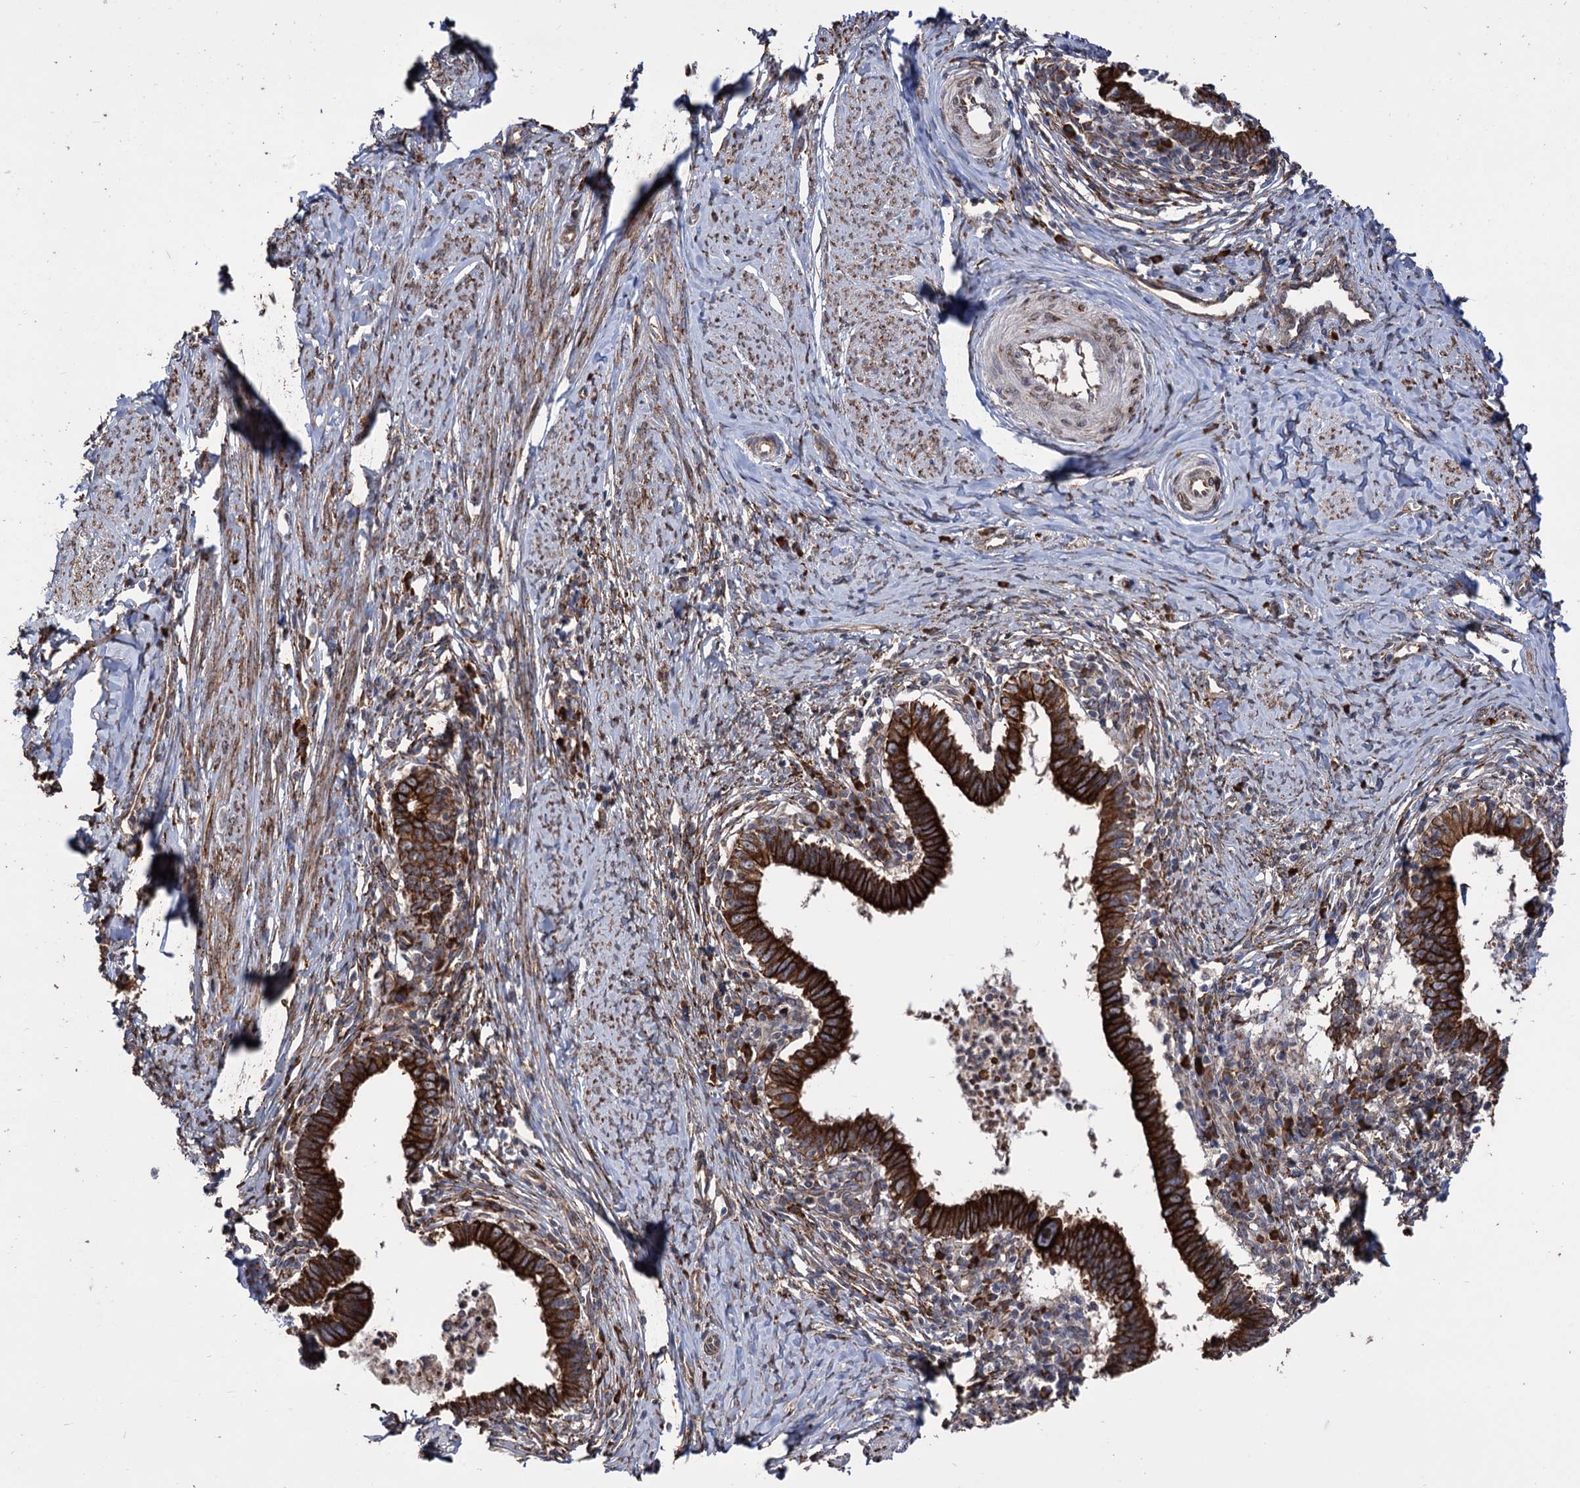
{"staining": {"intensity": "strong", "quantity": ">75%", "location": "cytoplasmic/membranous"}, "tissue": "cervical cancer", "cell_type": "Tumor cells", "image_type": "cancer", "snomed": [{"axis": "morphology", "description": "Adenocarcinoma, NOS"}, {"axis": "topography", "description": "Cervix"}], "caption": "Cervical cancer (adenocarcinoma) stained with a brown dye exhibits strong cytoplasmic/membranous positive staining in approximately >75% of tumor cells.", "gene": "CDAN1", "patient": {"sex": "female", "age": 36}}